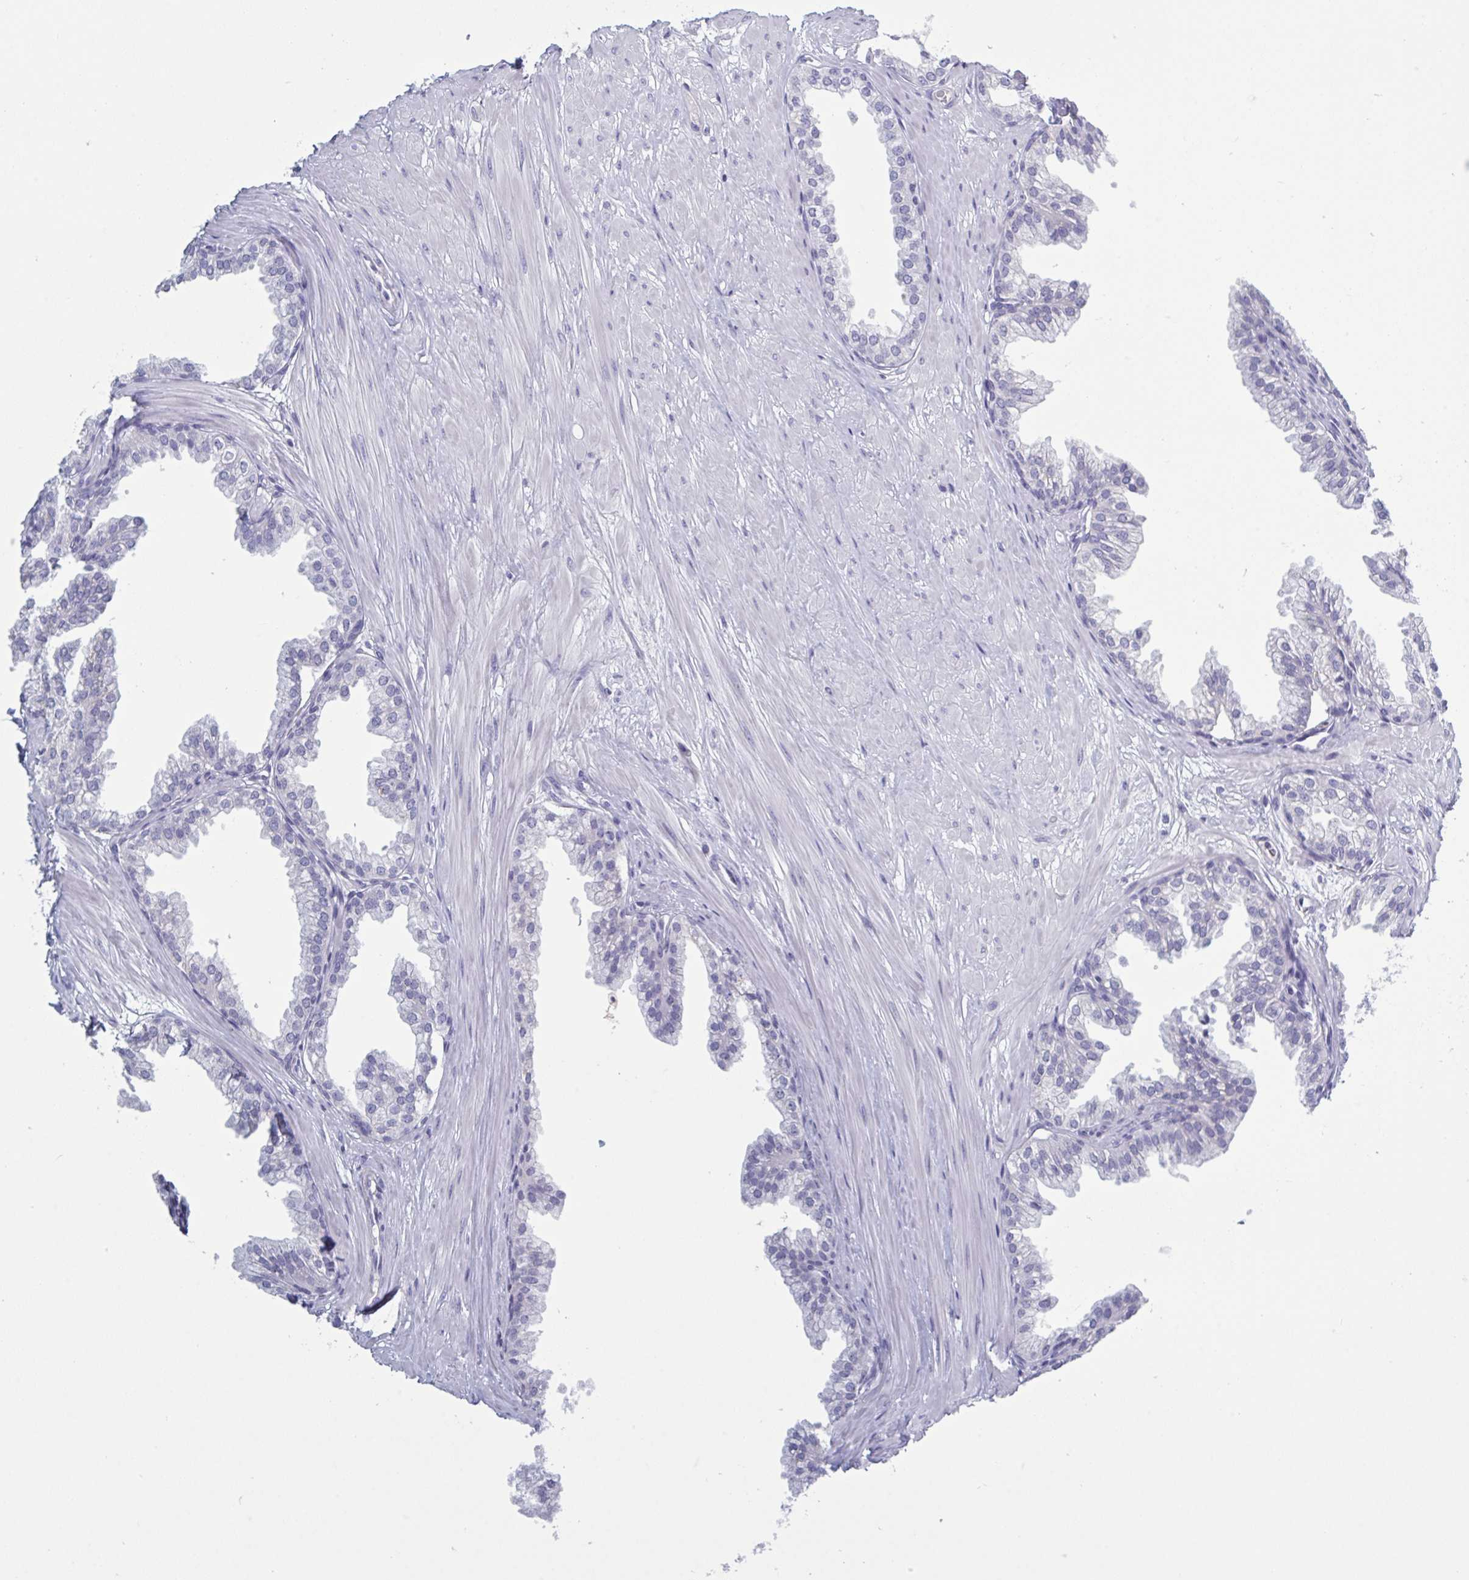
{"staining": {"intensity": "negative", "quantity": "none", "location": "none"}, "tissue": "prostate", "cell_type": "Glandular cells", "image_type": "normal", "snomed": [{"axis": "morphology", "description": "Normal tissue, NOS"}, {"axis": "topography", "description": "Prostate"}, {"axis": "topography", "description": "Peripheral nerve tissue"}], "caption": "This is an immunohistochemistry histopathology image of normal human prostate. There is no positivity in glandular cells.", "gene": "NDUFC2", "patient": {"sex": "male", "age": 55}}